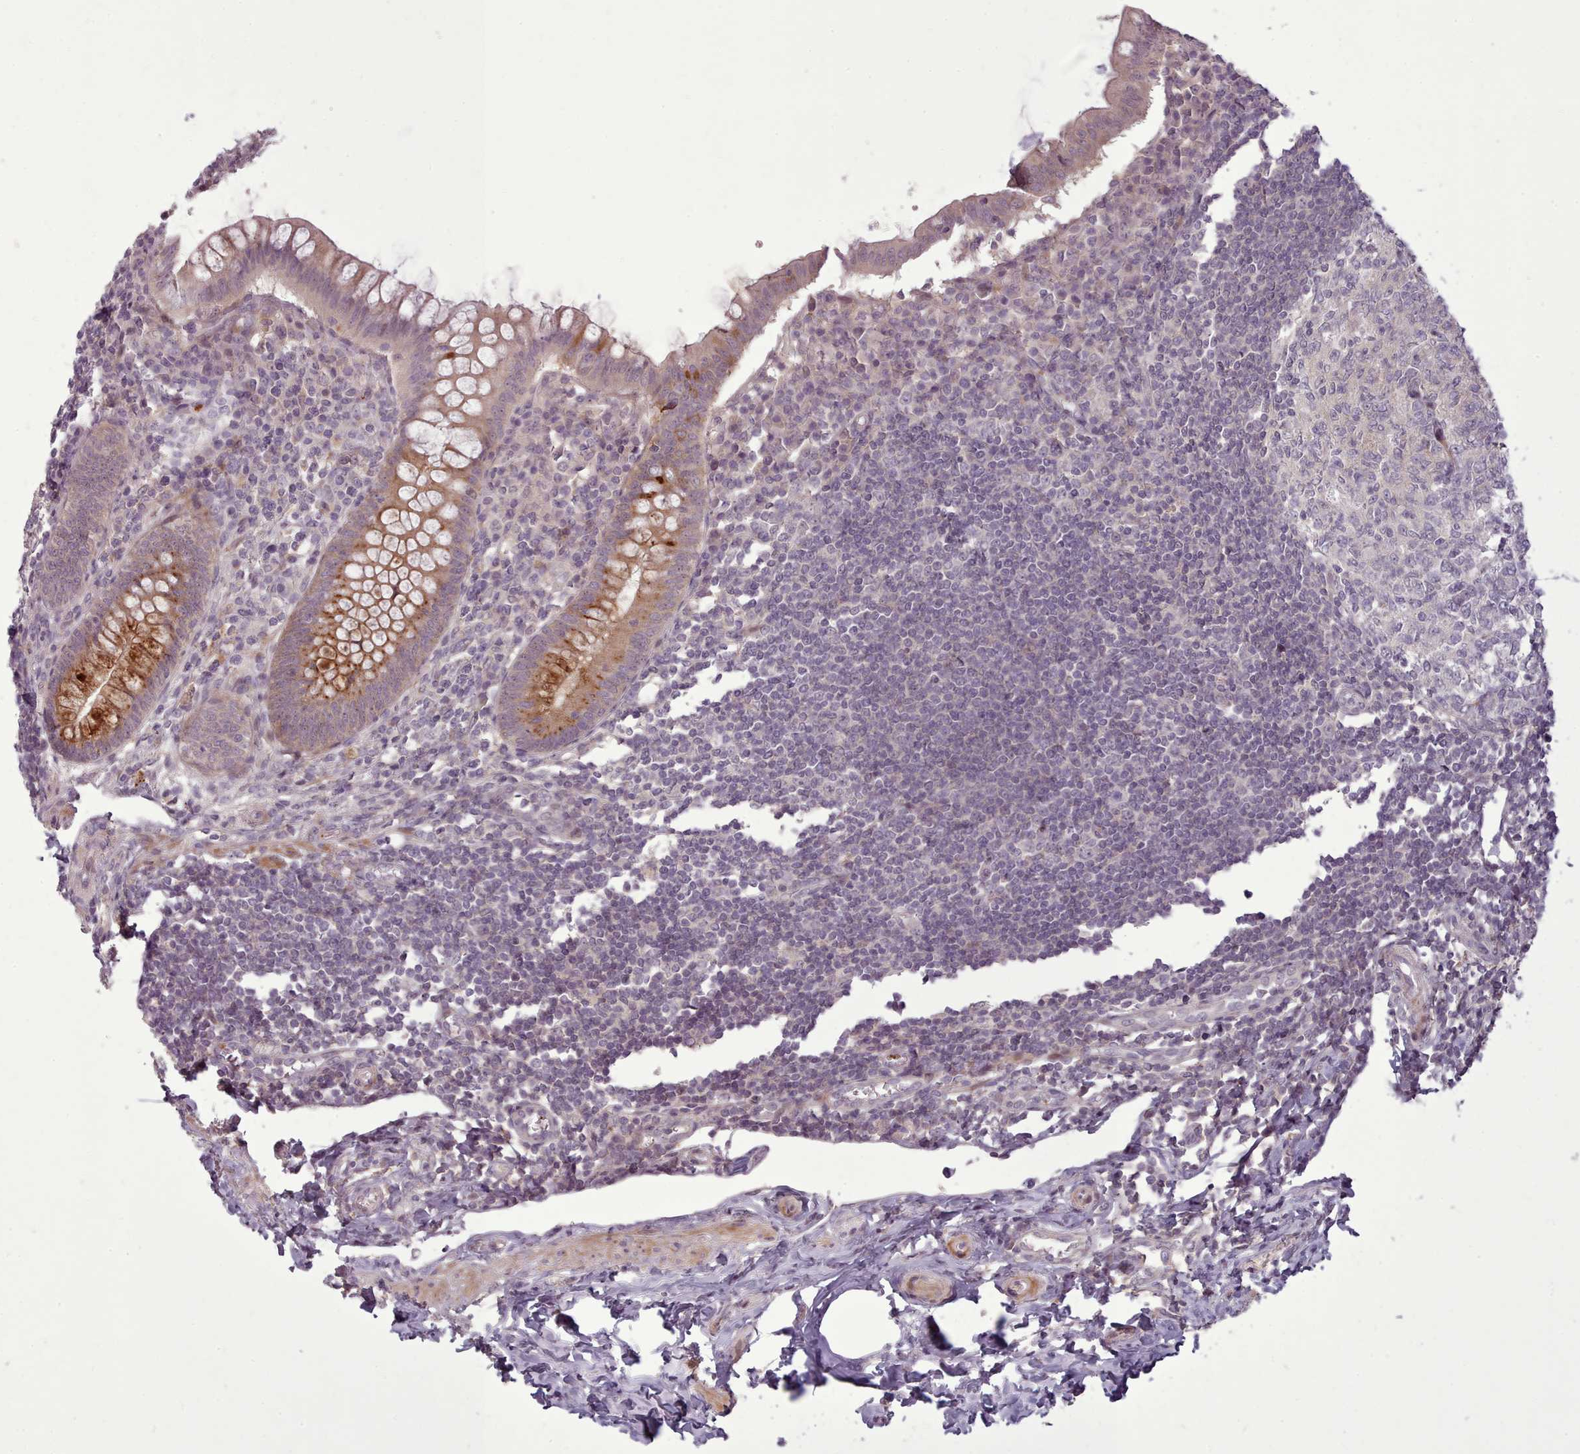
{"staining": {"intensity": "moderate", "quantity": "25%-75%", "location": "cytoplasmic/membranous"}, "tissue": "appendix", "cell_type": "Glandular cells", "image_type": "normal", "snomed": [{"axis": "morphology", "description": "Normal tissue, NOS"}, {"axis": "topography", "description": "Appendix"}], "caption": "Immunohistochemical staining of benign appendix shows 25%-75% levels of moderate cytoplasmic/membranous protein expression in approximately 25%-75% of glandular cells.", "gene": "LEFTY1", "patient": {"sex": "female", "age": 33}}